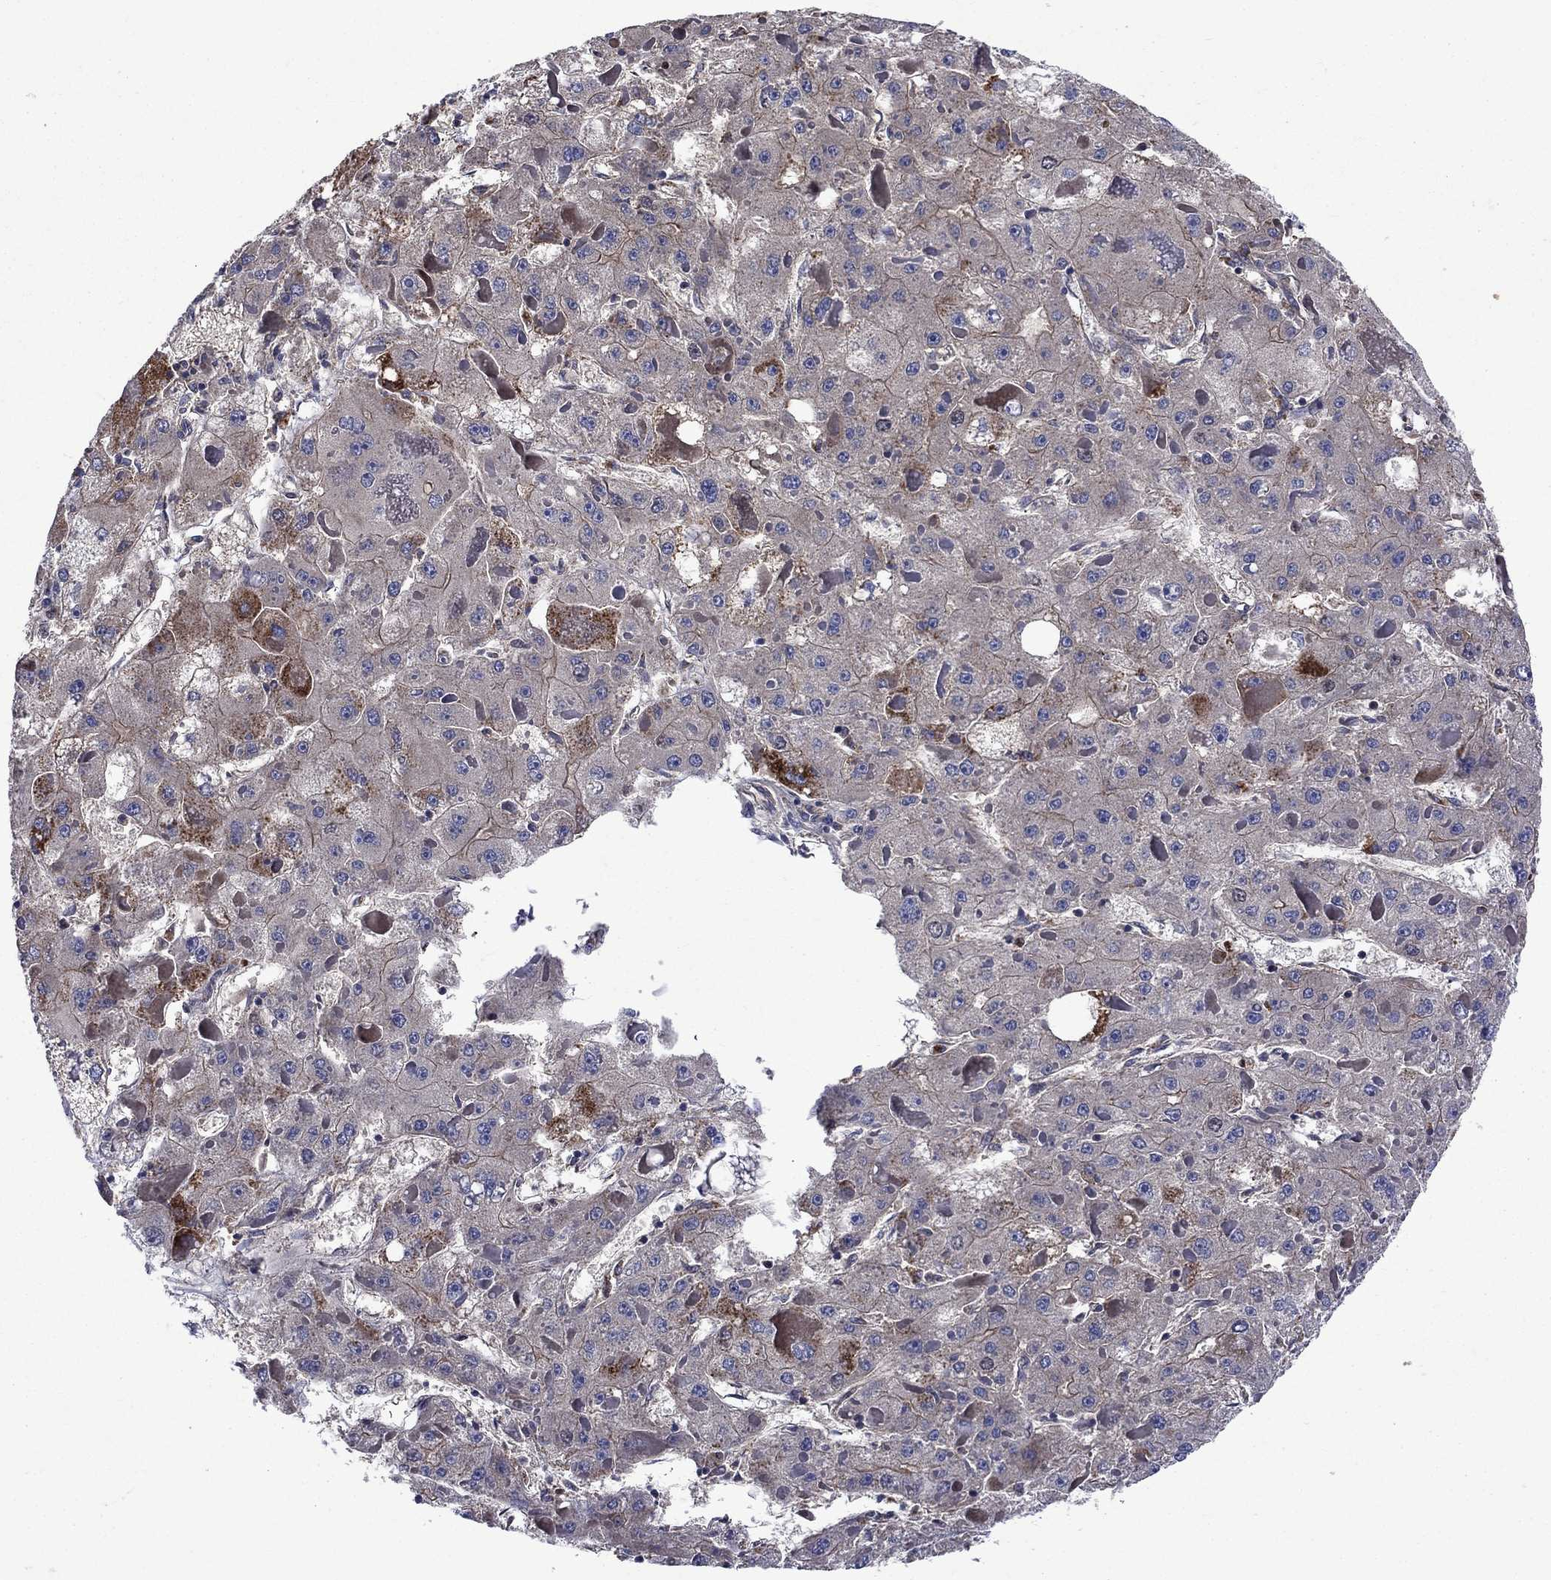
{"staining": {"intensity": "strong", "quantity": "25%-75%", "location": "cytoplasmic/membranous"}, "tissue": "liver cancer", "cell_type": "Tumor cells", "image_type": "cancer", "snomed": [{"axis": "morphology", "description": "Carcinoma, Hepatocellular, NOS"}, {"axis": "topography", "description": "Liver"}], "caption": "Immunohistochemical staining of liver hepatocellular carcinoma shows strong cytoplasmic/membranous protein positivity in approximately 25%-75% of tumor cells.", "gene": "KIF22", "patient": {"sex": "female", "age": 73}}